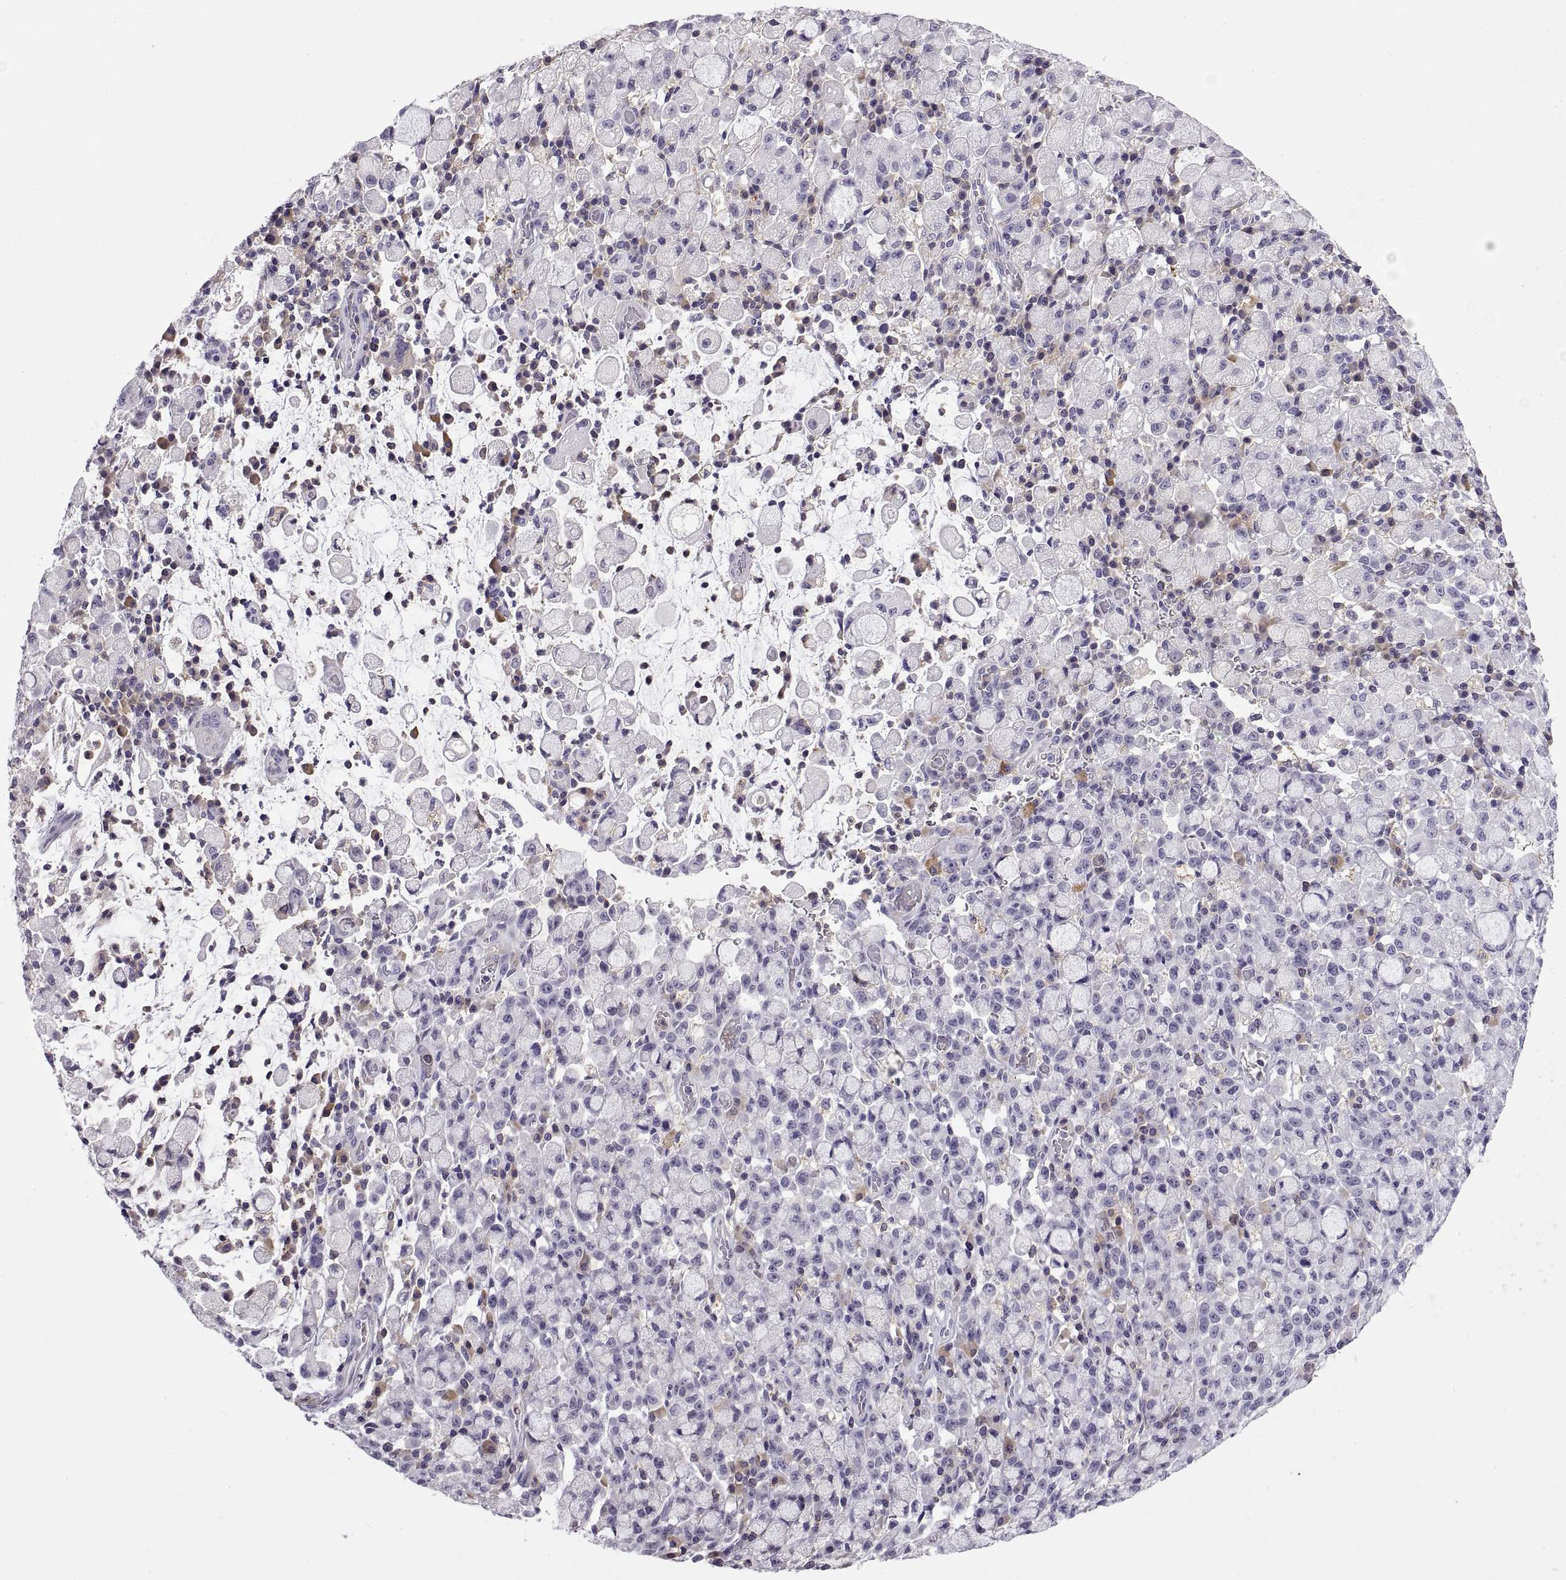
{"staining": {"intensity": "negative", "quantity": "none", "location": "none"}, "tissue": "stomach cancer", "cell_type": "Tumor cells", "image_type": "cancer", "snomed": [{"axis": "morphology", "description": "Adenocarcinoma, NOS"}, {"axis": "topography", "description": "Stomach"}], "caption": "This is an immunohistochemistry micrograph of stomach adenocarcinoma. There is no staining in tumor cells.", "gene": "RGS19", "patient": {"sex": "male", "age": 58}}